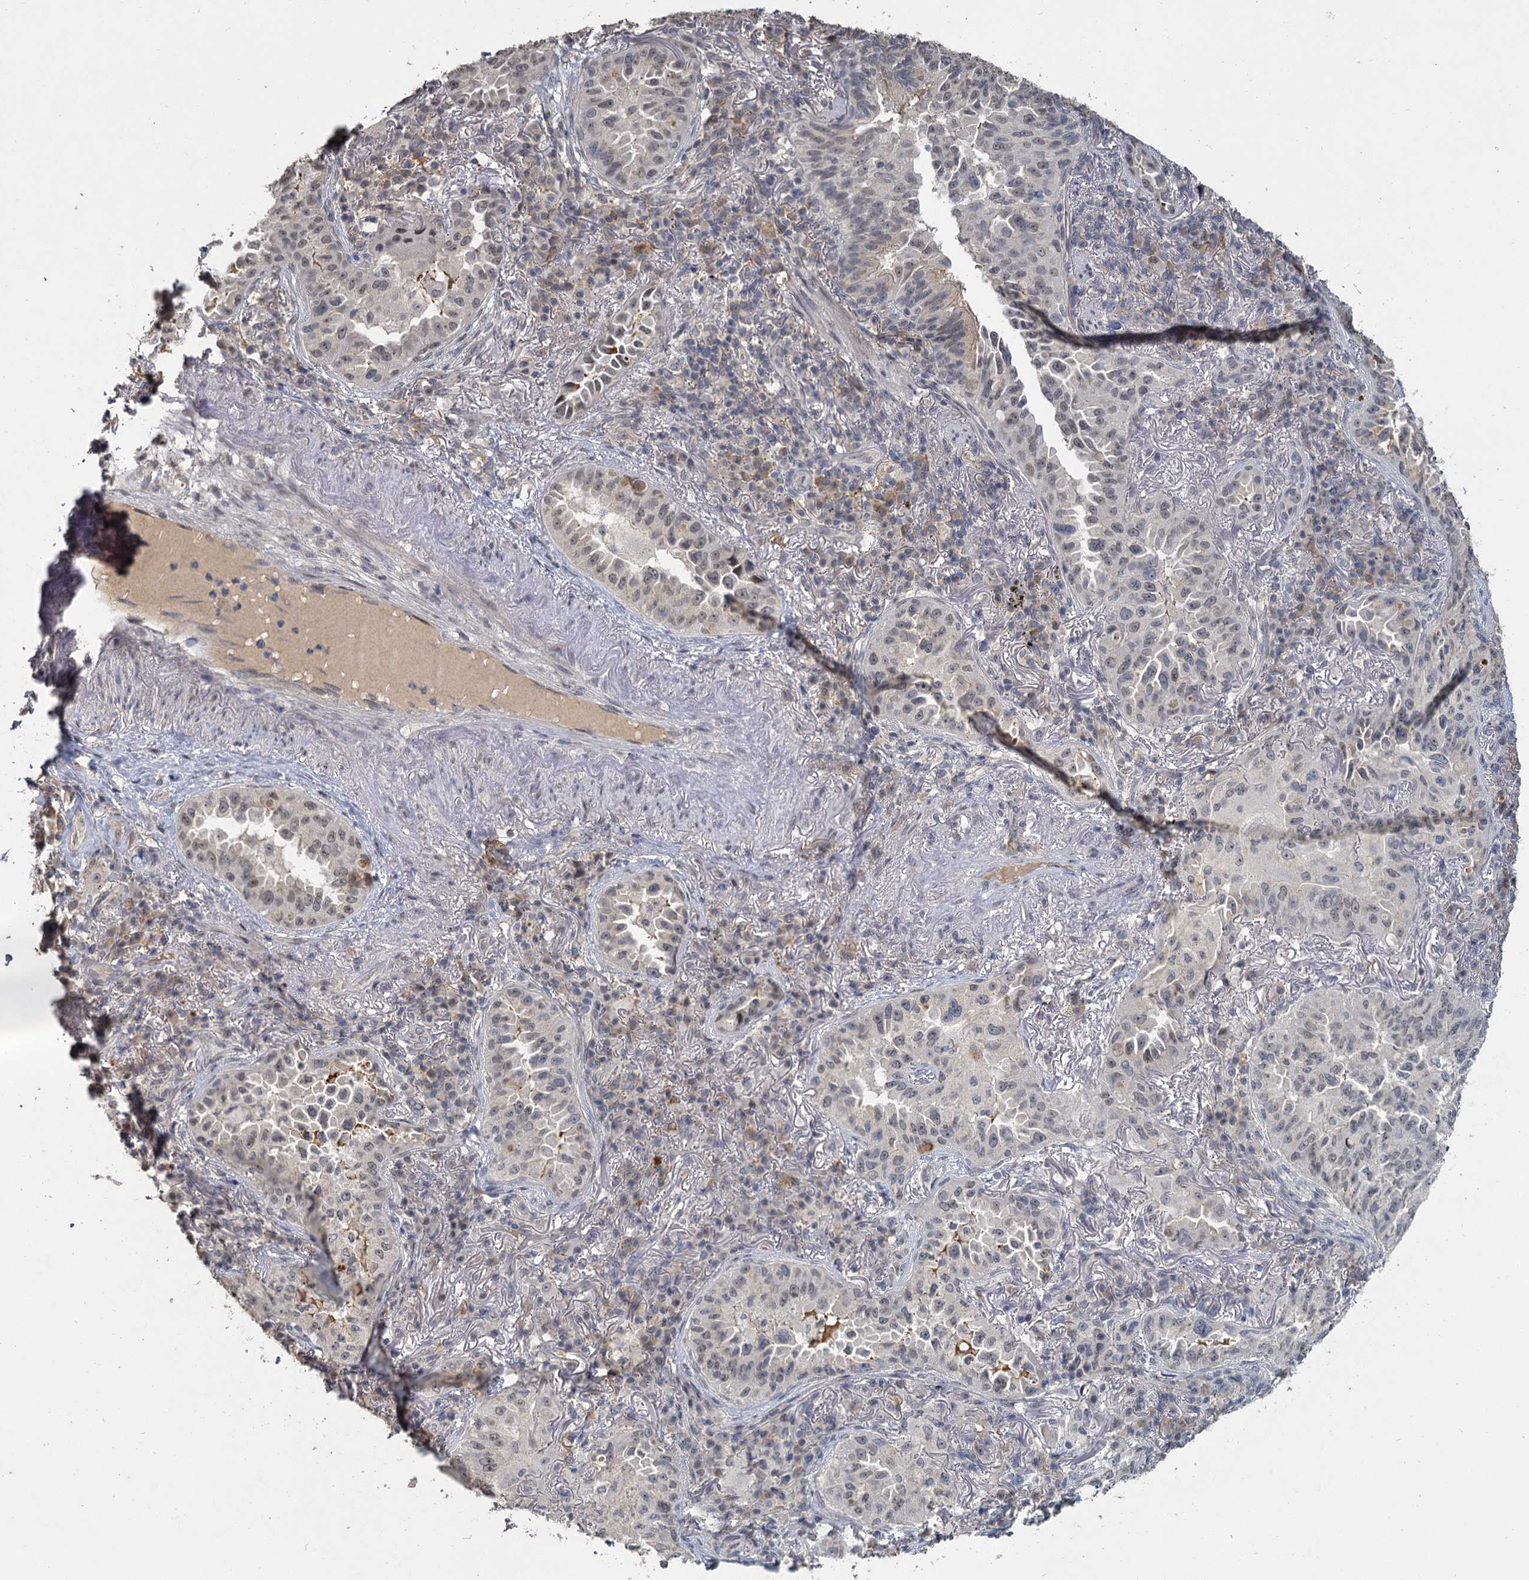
{"staining": {"intensity": "negative", "quantity": "none", "location": "none"}, "tissue": "lung cancer", "cell_type": "Tumor cells", "image_type": "cancer", "snomed": [{"axis": "morphology", "description": "Adenocarcinoma, NOS"}, {"axis": "topography", "description": "Lung"}], "caption": "This is an immunohistochemistry photomicrograph of lung cancer (adenocarcinoma). There is no staining in tumor cells.", "gene": "MUCL1", "patient": {"sex": "female", "age": 69}}